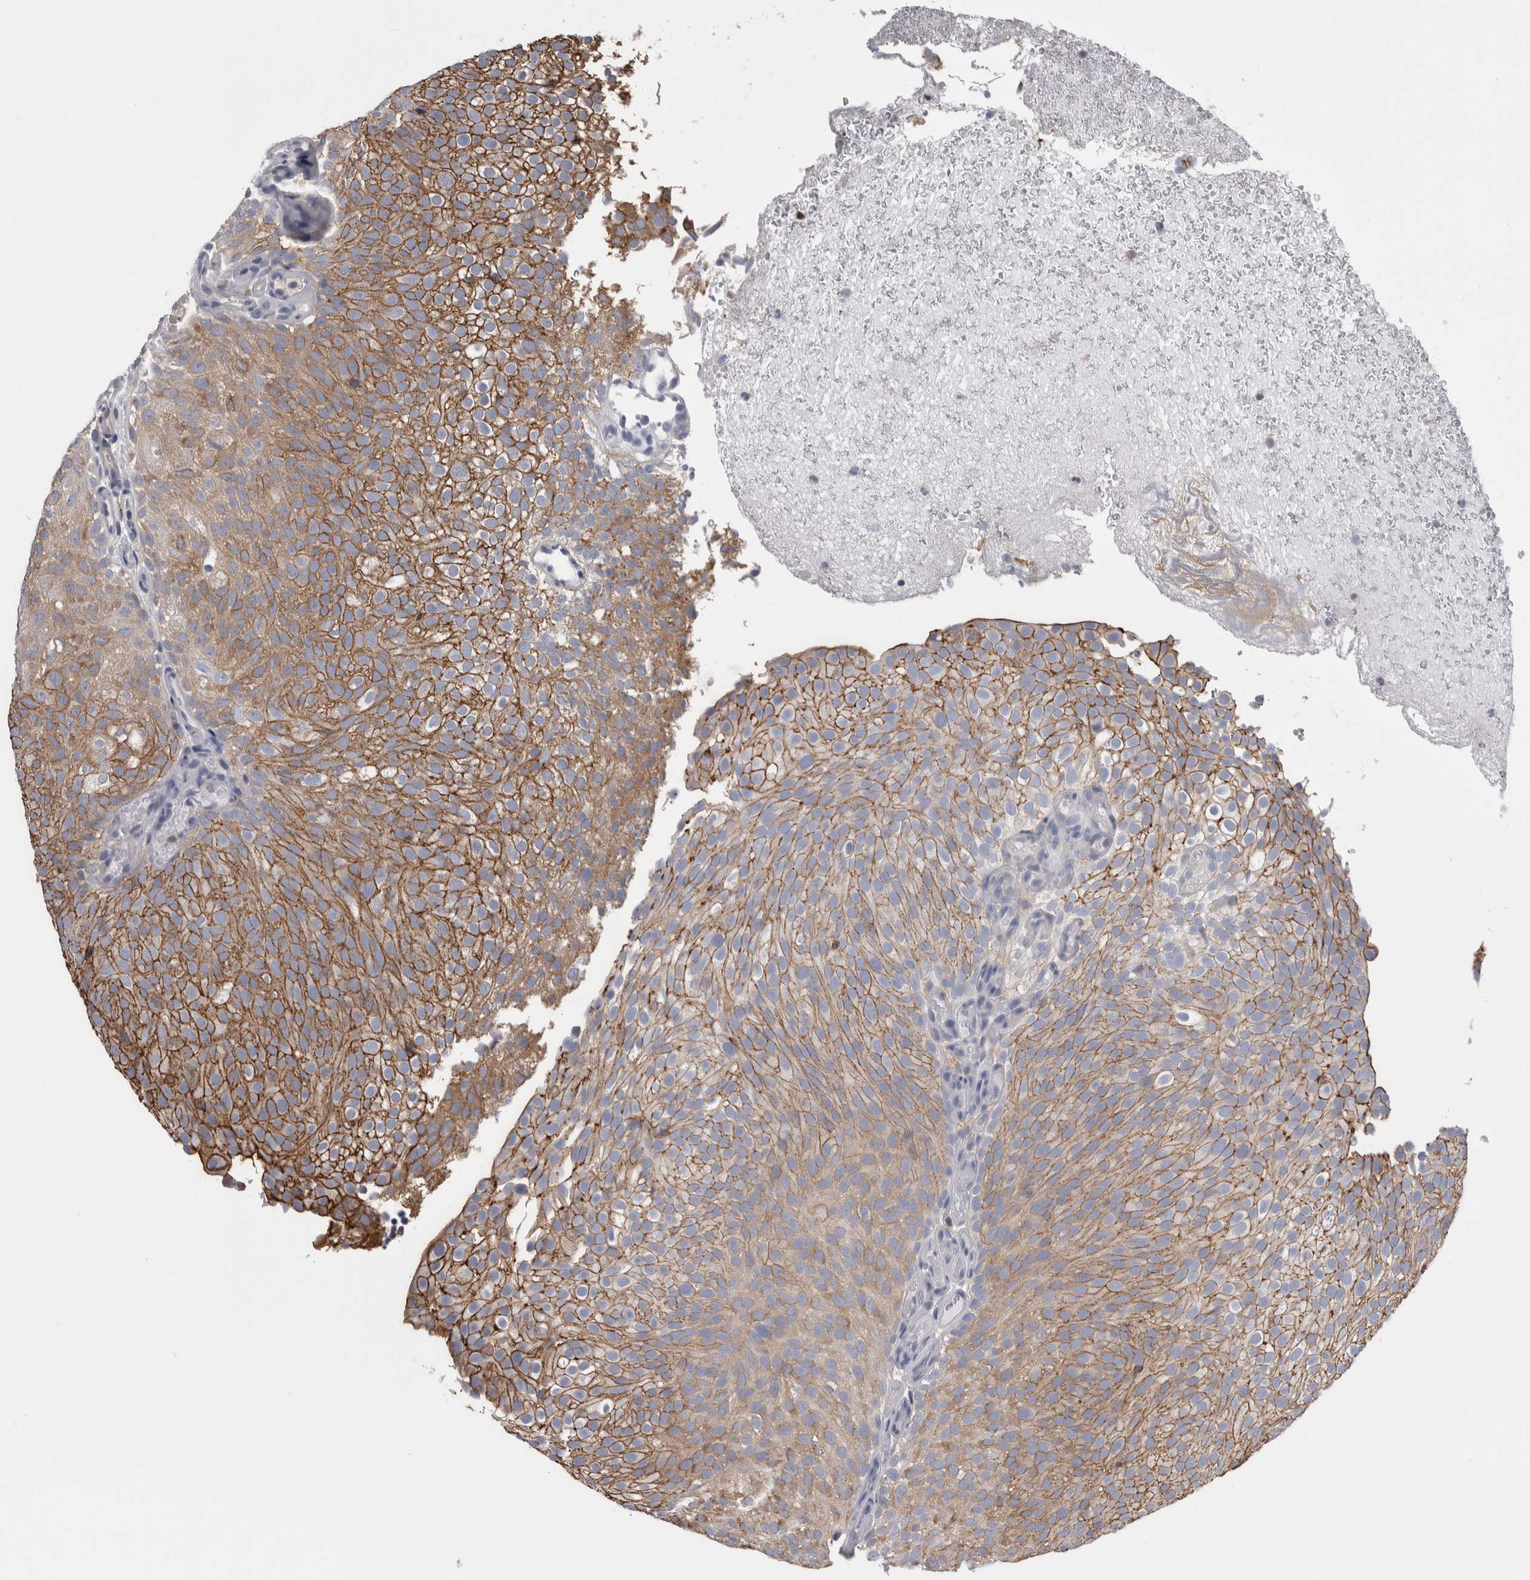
{"staining": {"intensity": "moderate", "quantity": ">75%", "location": "cytoplasmic/membranous"}, "tissue": "urothelial cancer", "cell_type": "Tumor cells", "image_type": "cancer", "snomed": [{"axis": "morphology", "description": "Urothelial carcinoma, Low grade"}, {"axis": "topography", "description": "Urinary bladder"}], "caption": "Low-grade urothelial carcinoma tissue shows moderate cytoplasmic/membranous expression in approximately >75% of tumor cells, visualized by immunohistochemistry.", "gene": "DCTN6", "patient": {"sex": "male", "age": 78}}